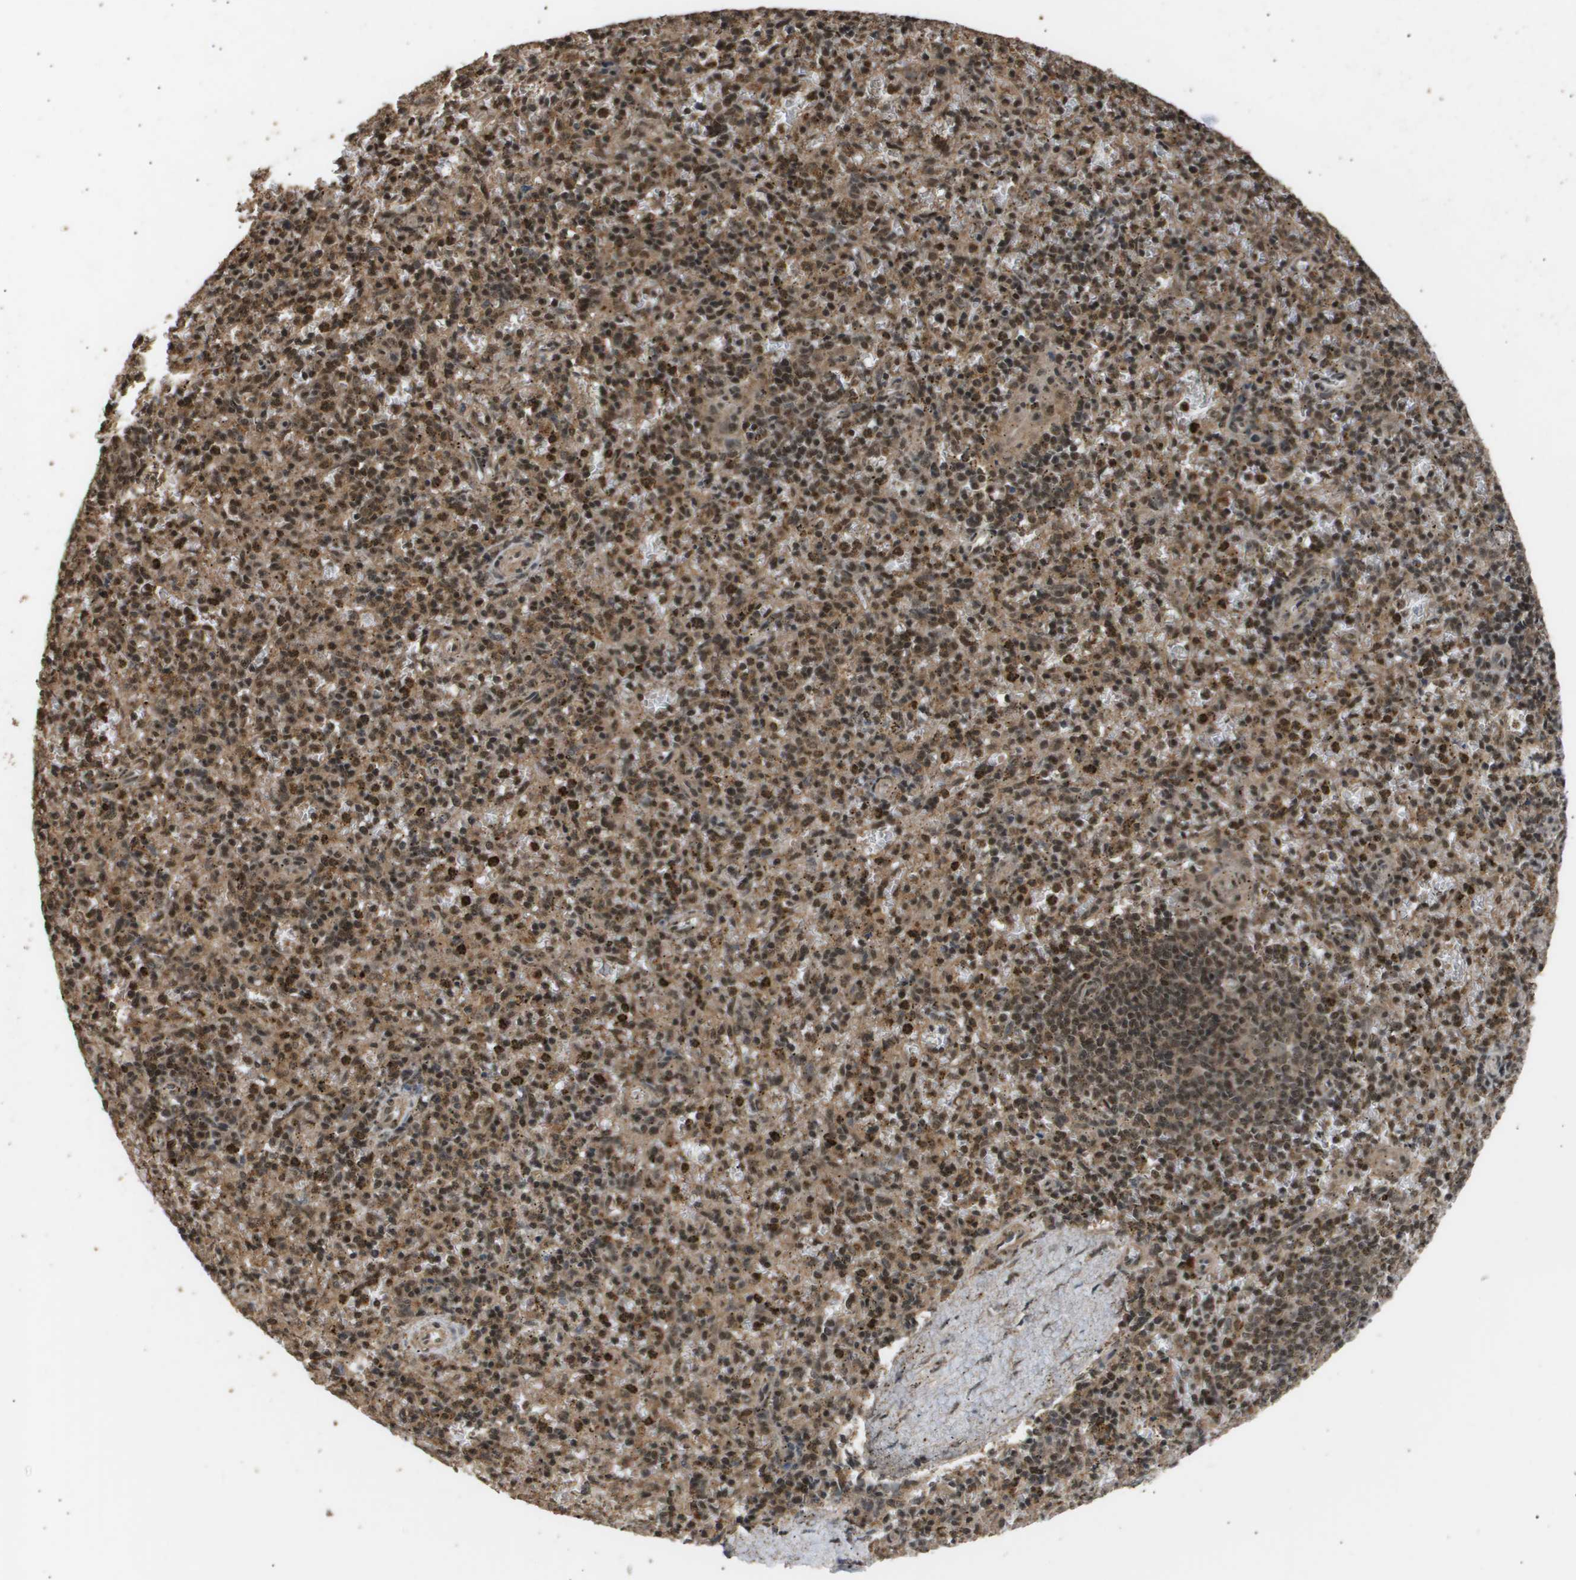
{"staining": {"intensity": "moderate", "quantity": ">75%", "location": "nuclear"}, "tissue": "spleen", "cell_type": "Cells in red pulp", "image_type": "normal", "snomed": [{"axis": "morphology", "description": "Normal tissue, NOS"}, {"axis": "topography", "description": "Spleen"}], "caption": "Cells in red pulp reveal moderate nuclear staining in about >75% of cells in benign spleen.", "gene": "ING1", "patient": {"sex": "male", "age": 72}}